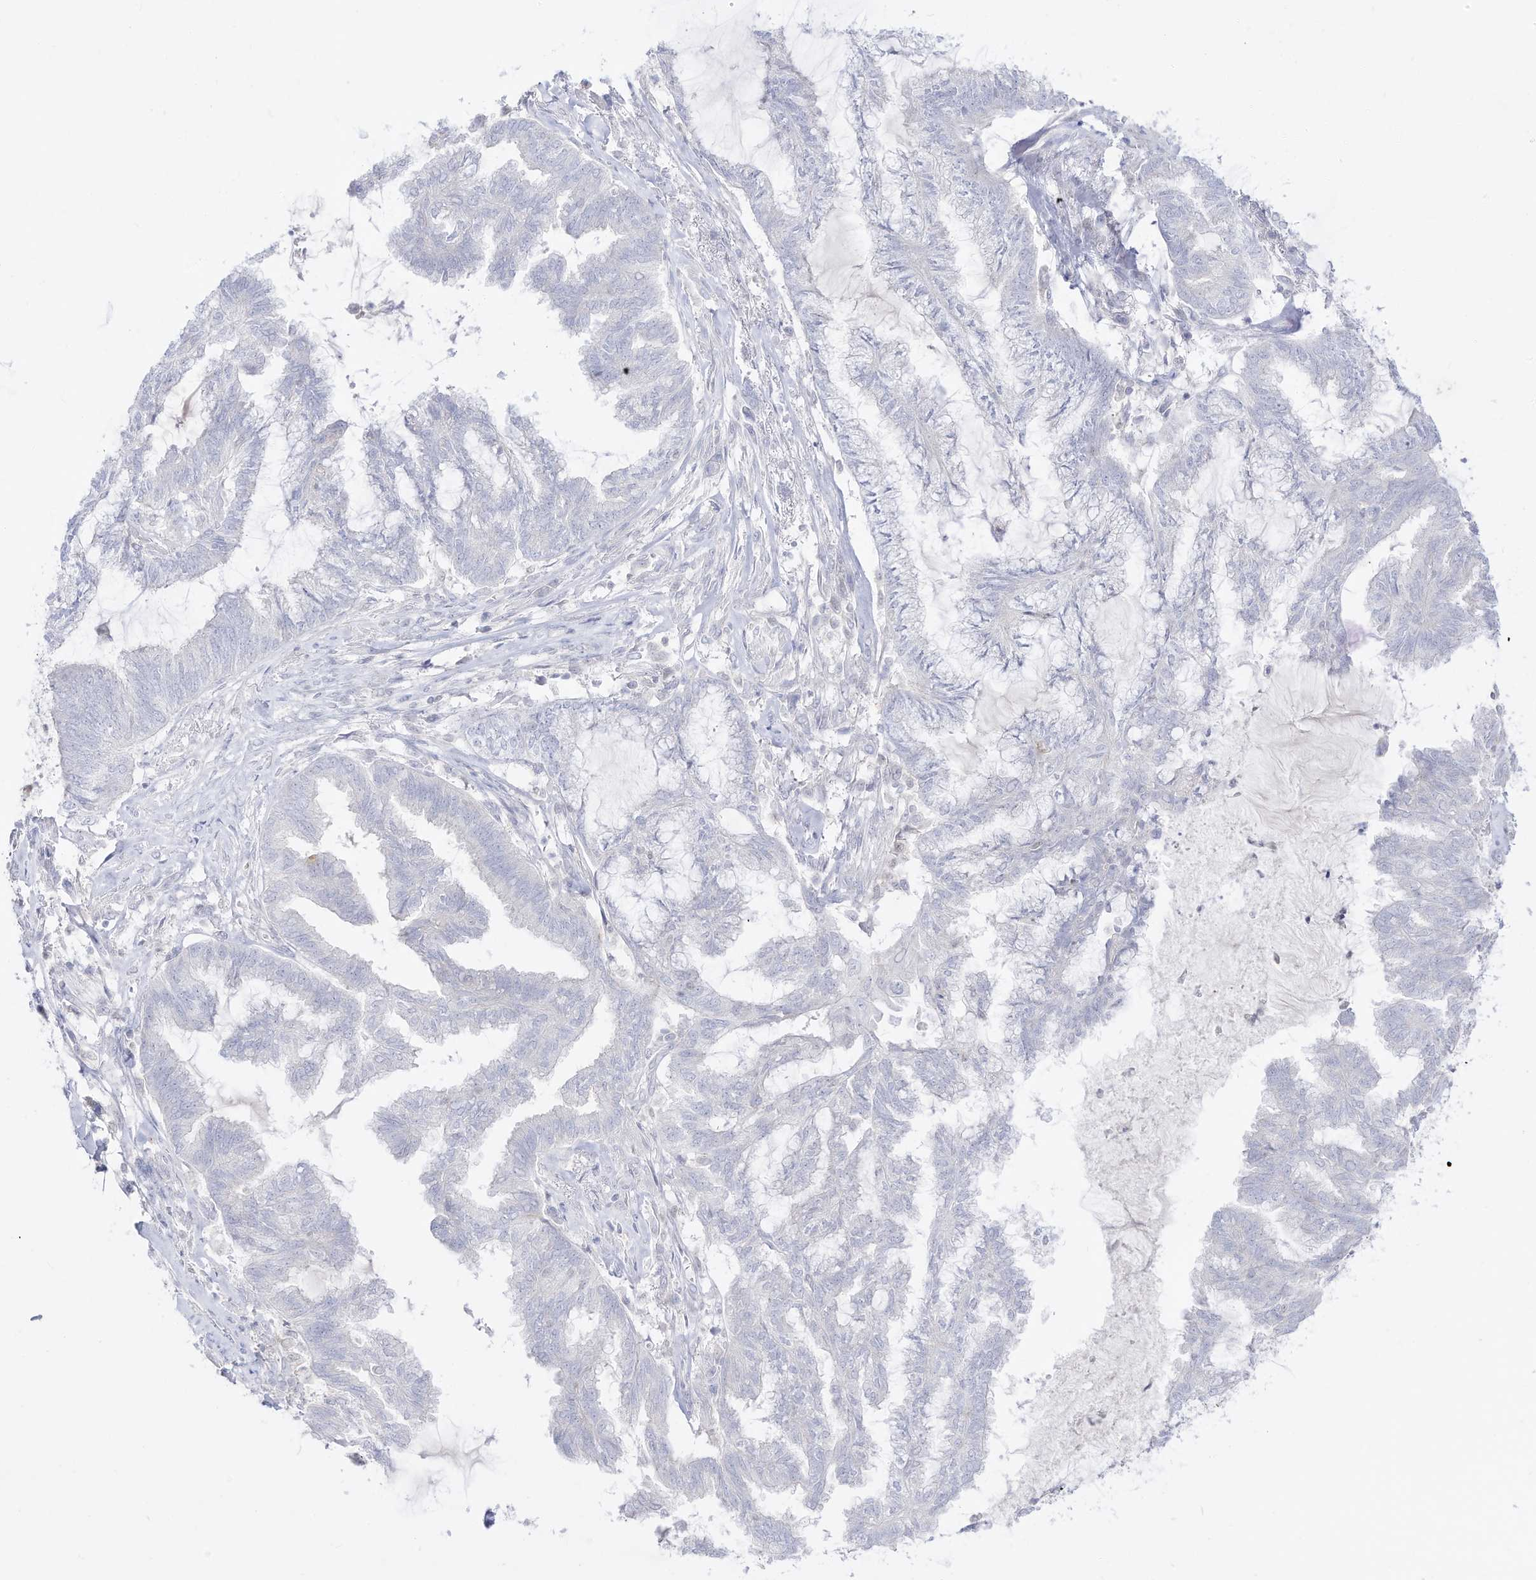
{"staining": {"intensity": "negative", "quantity": "none", "location": "none"}, "tissue": "endometrial cancer", "cell_type": "Tumor cells", "image_type": "cancer", "snomed": [{"axis": "morphology", "description": "Adenocarcinoma, NOS"}, {"axis": "topography", "description": "Endometrium"}], "caption": "Tumor cells are negative for protein expression in human adenocarcinoma (endometrial).", "gene": "DMKN", "patient": {"sex": "female", "age": 86}}